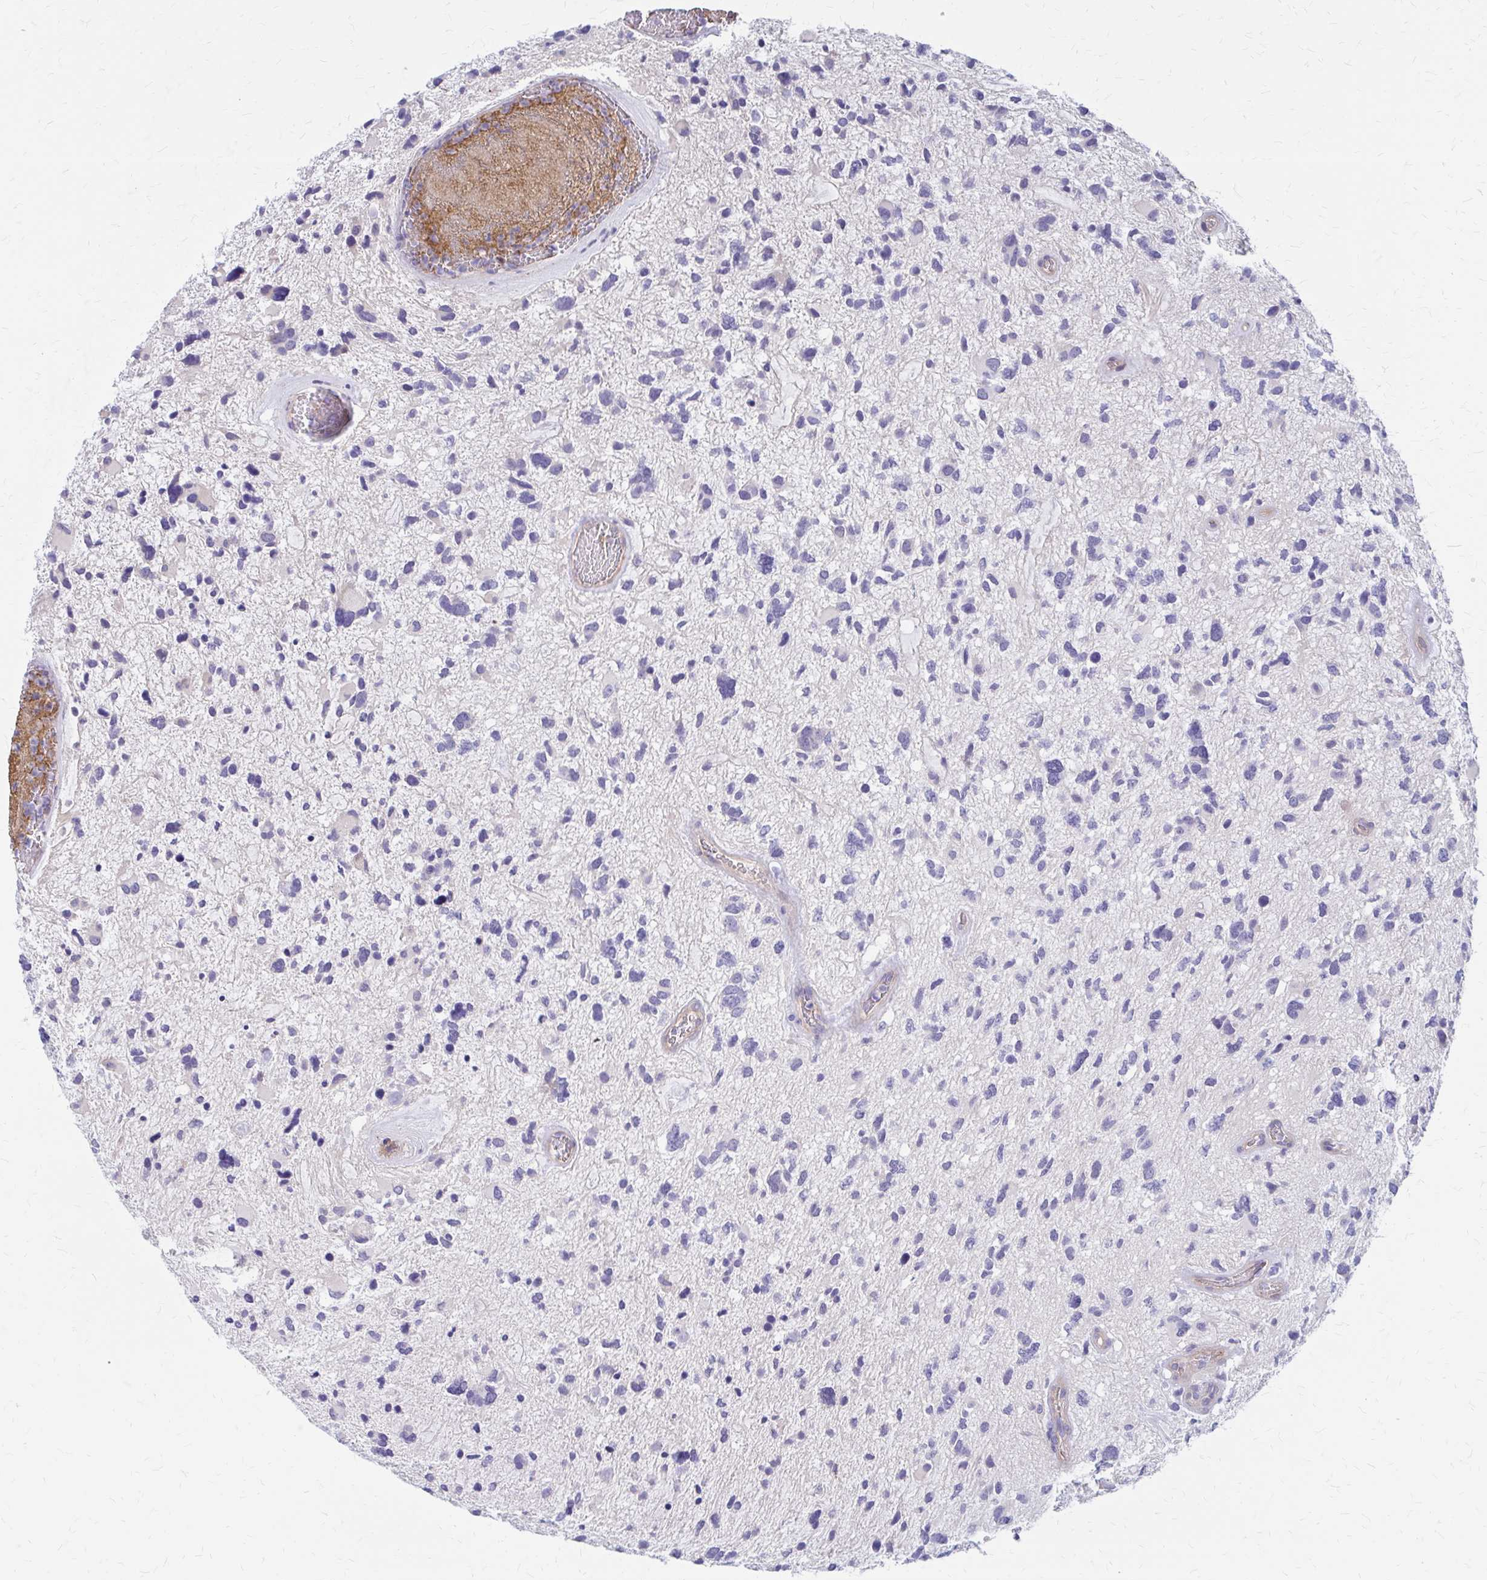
{"staining": {"intensity": "negative", "quantity": "none", "location": "none"}, "tissue": "glioma", "cell_type": "Tumor cells", "image_type": "cancer", "snomed": [{"axis": "morphology", "description": "Glioma, malignant, High grade"}, {"axis": "topography", "description": "Brain"}], "caption": "Glioma was stained to show a protein in brown. There is no significant positivity in tumor cells.", "gene": "GLYATL2", "patient": {"sex": "female", "age": 11}}